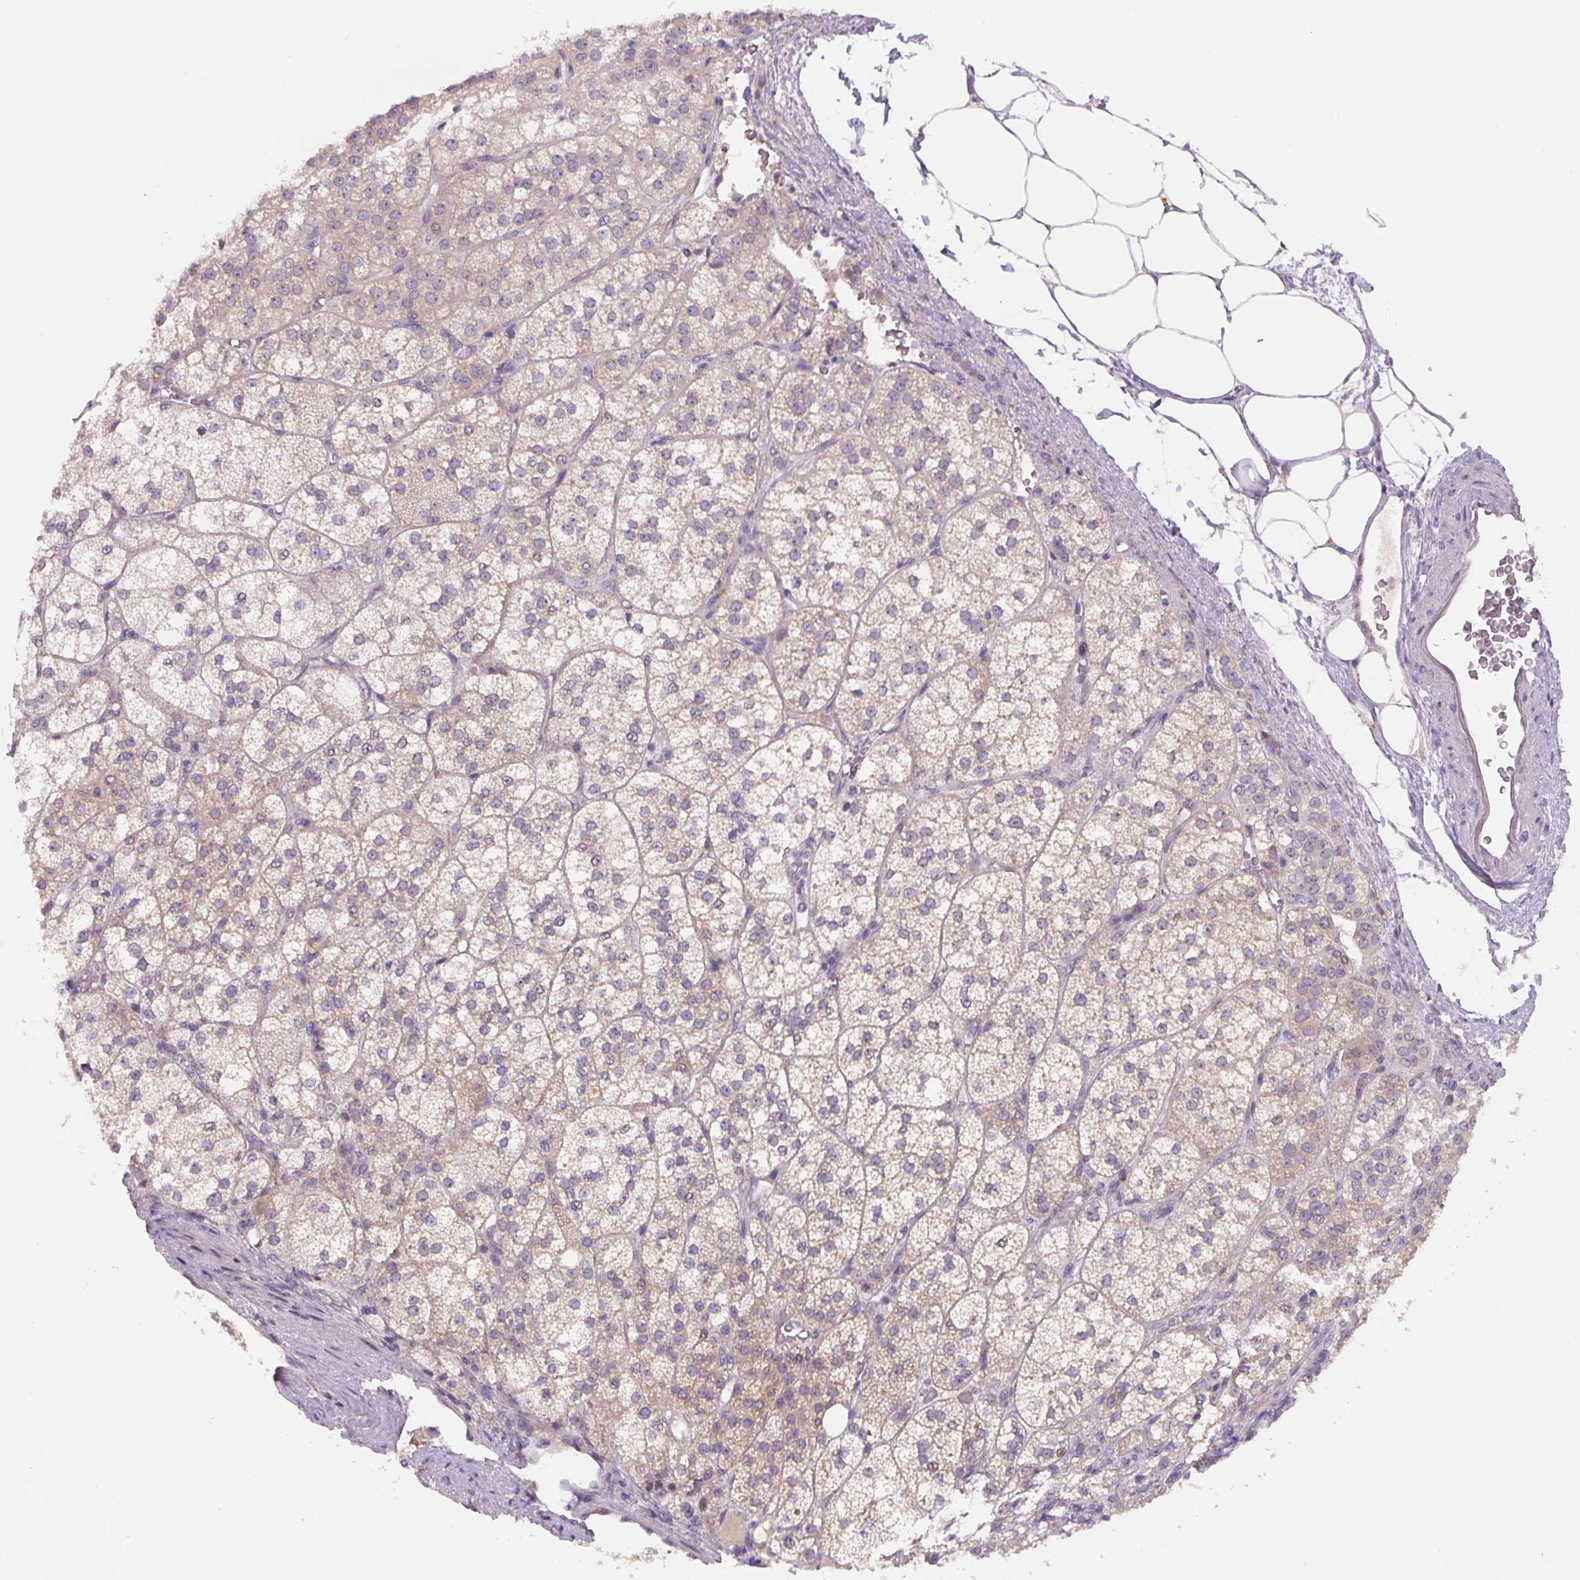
{"staining": {"intensity": "weak", "quantity": ">75%", "location": "cytoplasmic/membranous"}, "tissue": "adrenal gland", "cell_type": "Glandular cells", "image_type": "normal", "snomed": [{"axis": "morphology", "description": "Normal tissue, NOS"}, {"axis": "topography", "description": "Adrenal gland"}], "caption": "Benign adrenal gland was stained to show a protein in brown. There is low levels of weak cytoplasmic/membranous positivity in about >75% of glandular cells. (IHC, brightfield microscopy, high magnification).", "gene": "YIF1B", "patient": {"sex": "female", "age": 60}}